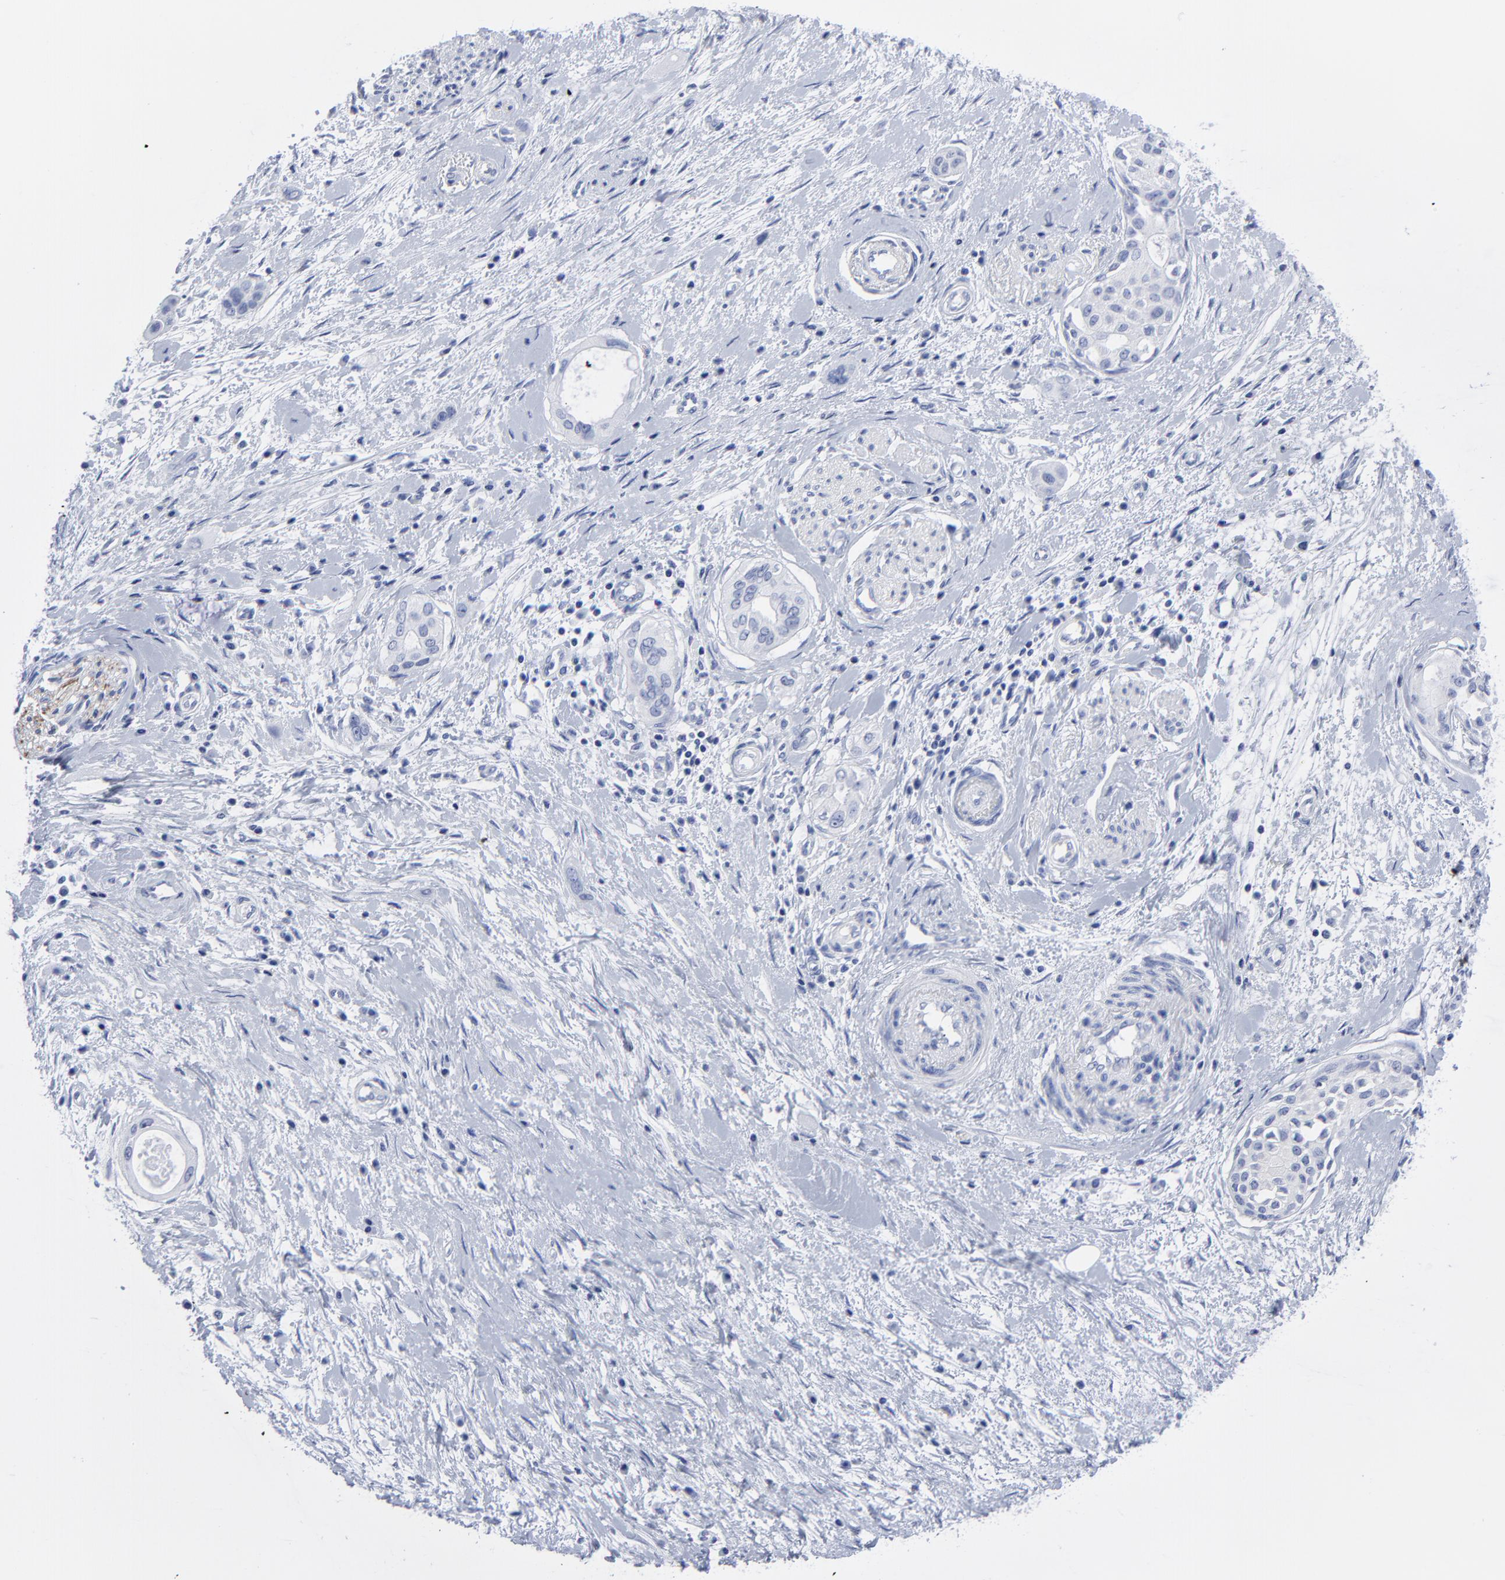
{"staining": {"intensity": "negative", "quantity": "none", "location": "none"}, "tissue": "pancreatic cancer", "cell_type": "Tumor cells", "image_type": "cancer", "snomed": [{"axis": "morphology", "description": "Adenocarcinoma, NOS"}, {"axis": "topography", "description": "Pancreas"}], "caption": "IHC micrograph of pancreatic adenocarcinoma stained for a protein (brown), which displays no expression in tumor cells.", "gene": "CNTN3", "patient": {"sex": "female", "age": 60}}